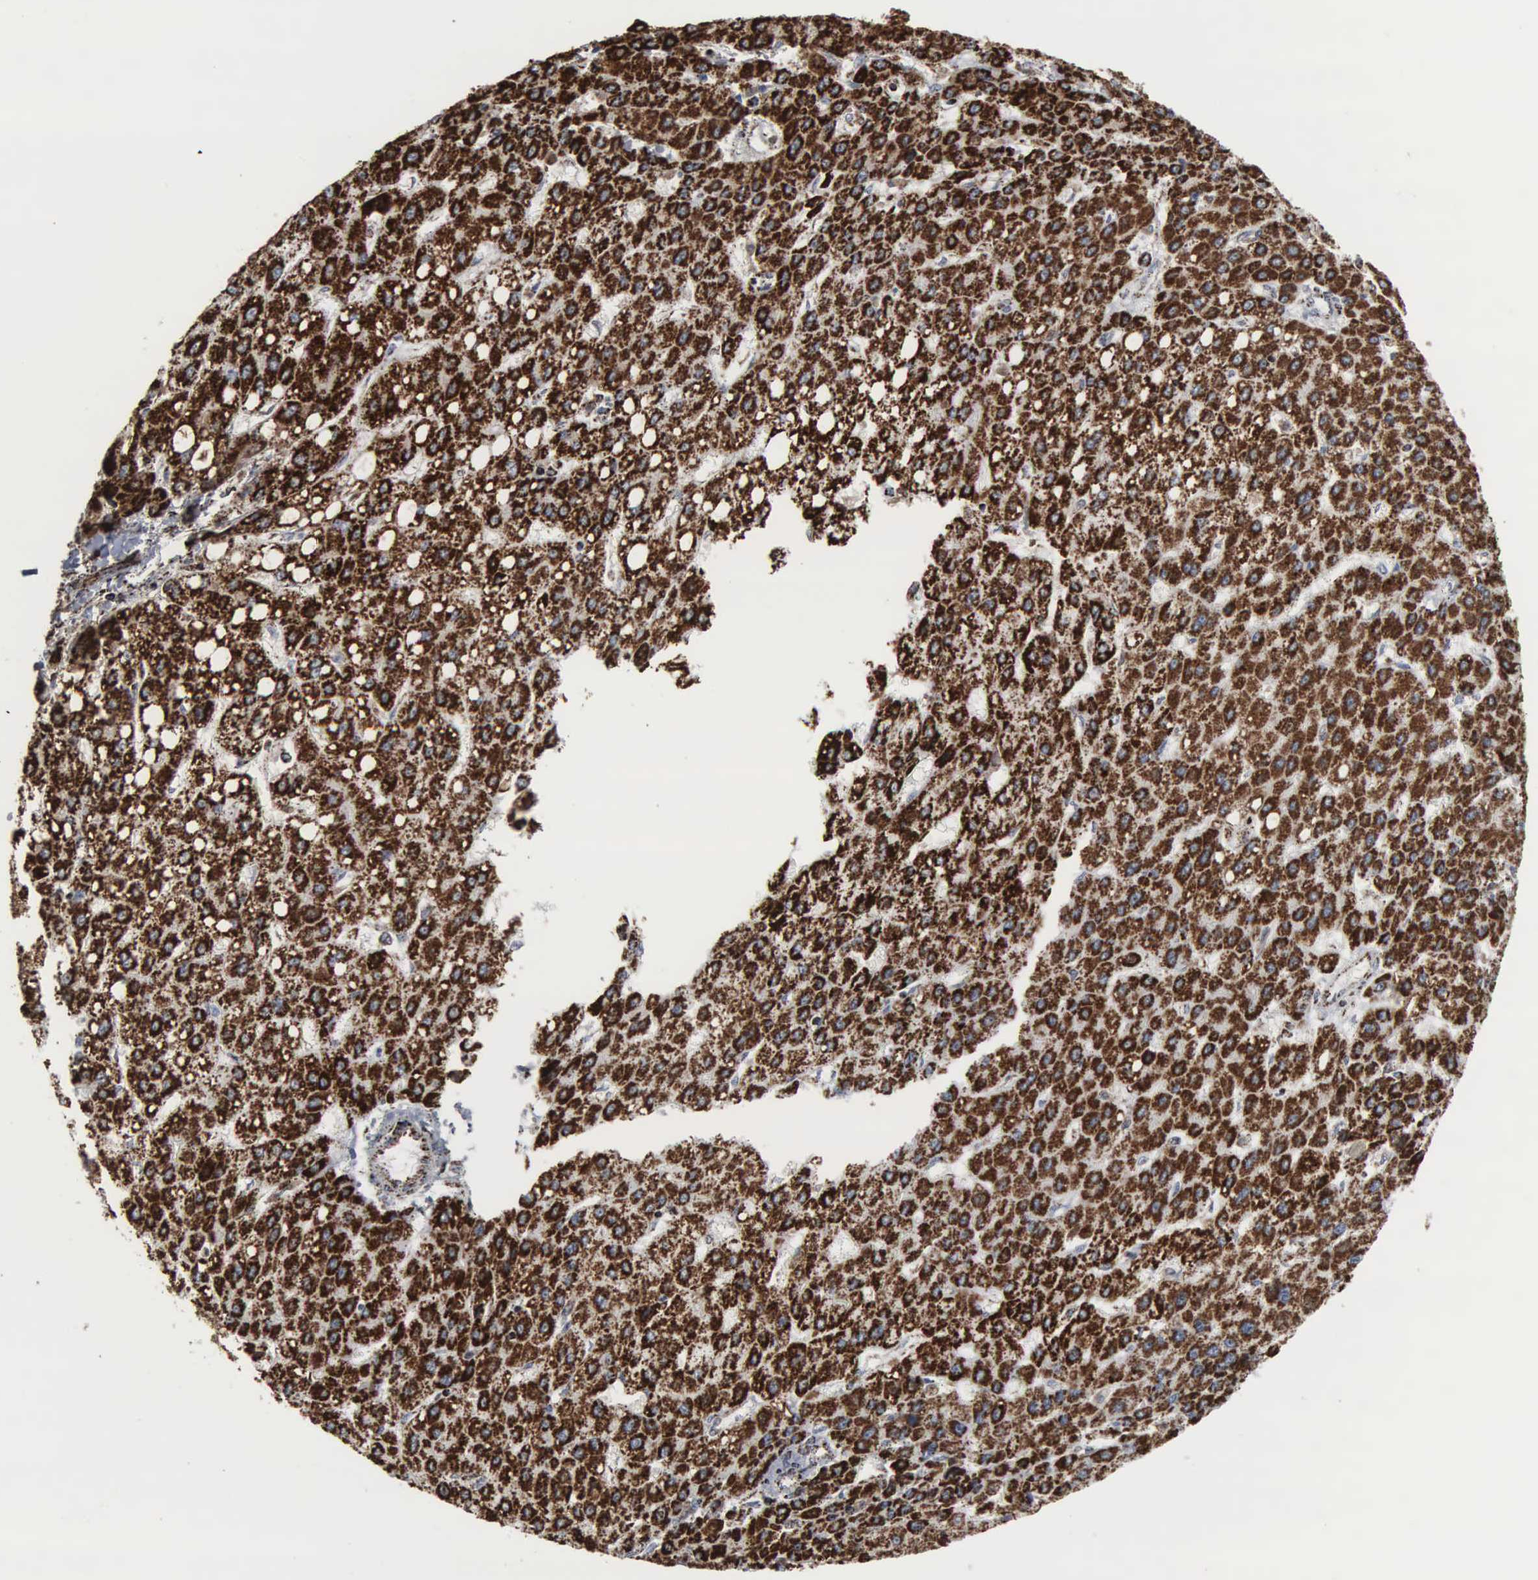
{"staining": {"intensity": "strong", "quantity": ">75%", "location": "cytoplasmic/membranous"}, "tissue": "liver cancer", "cell_type": "Tumor cells", "image_type": "cancer", "snomed": [{"axis": "morphology", "description": "Carcinoma, Hepatocellular, NOS"}, {"axis": "topography", "description": "Liver"}], "caption": "IHC of liver hepatocellular carcinoma demonstrates high levels of strong cytoplasmic/membranous expression in about >75% of tumor cells. Using DAB (brown) and hematoxylin (blue) stains, captured at high magnification using brightfield microscopy.", "gene": "HSPA9", "patient": {"sex": "female", "age": 52}}